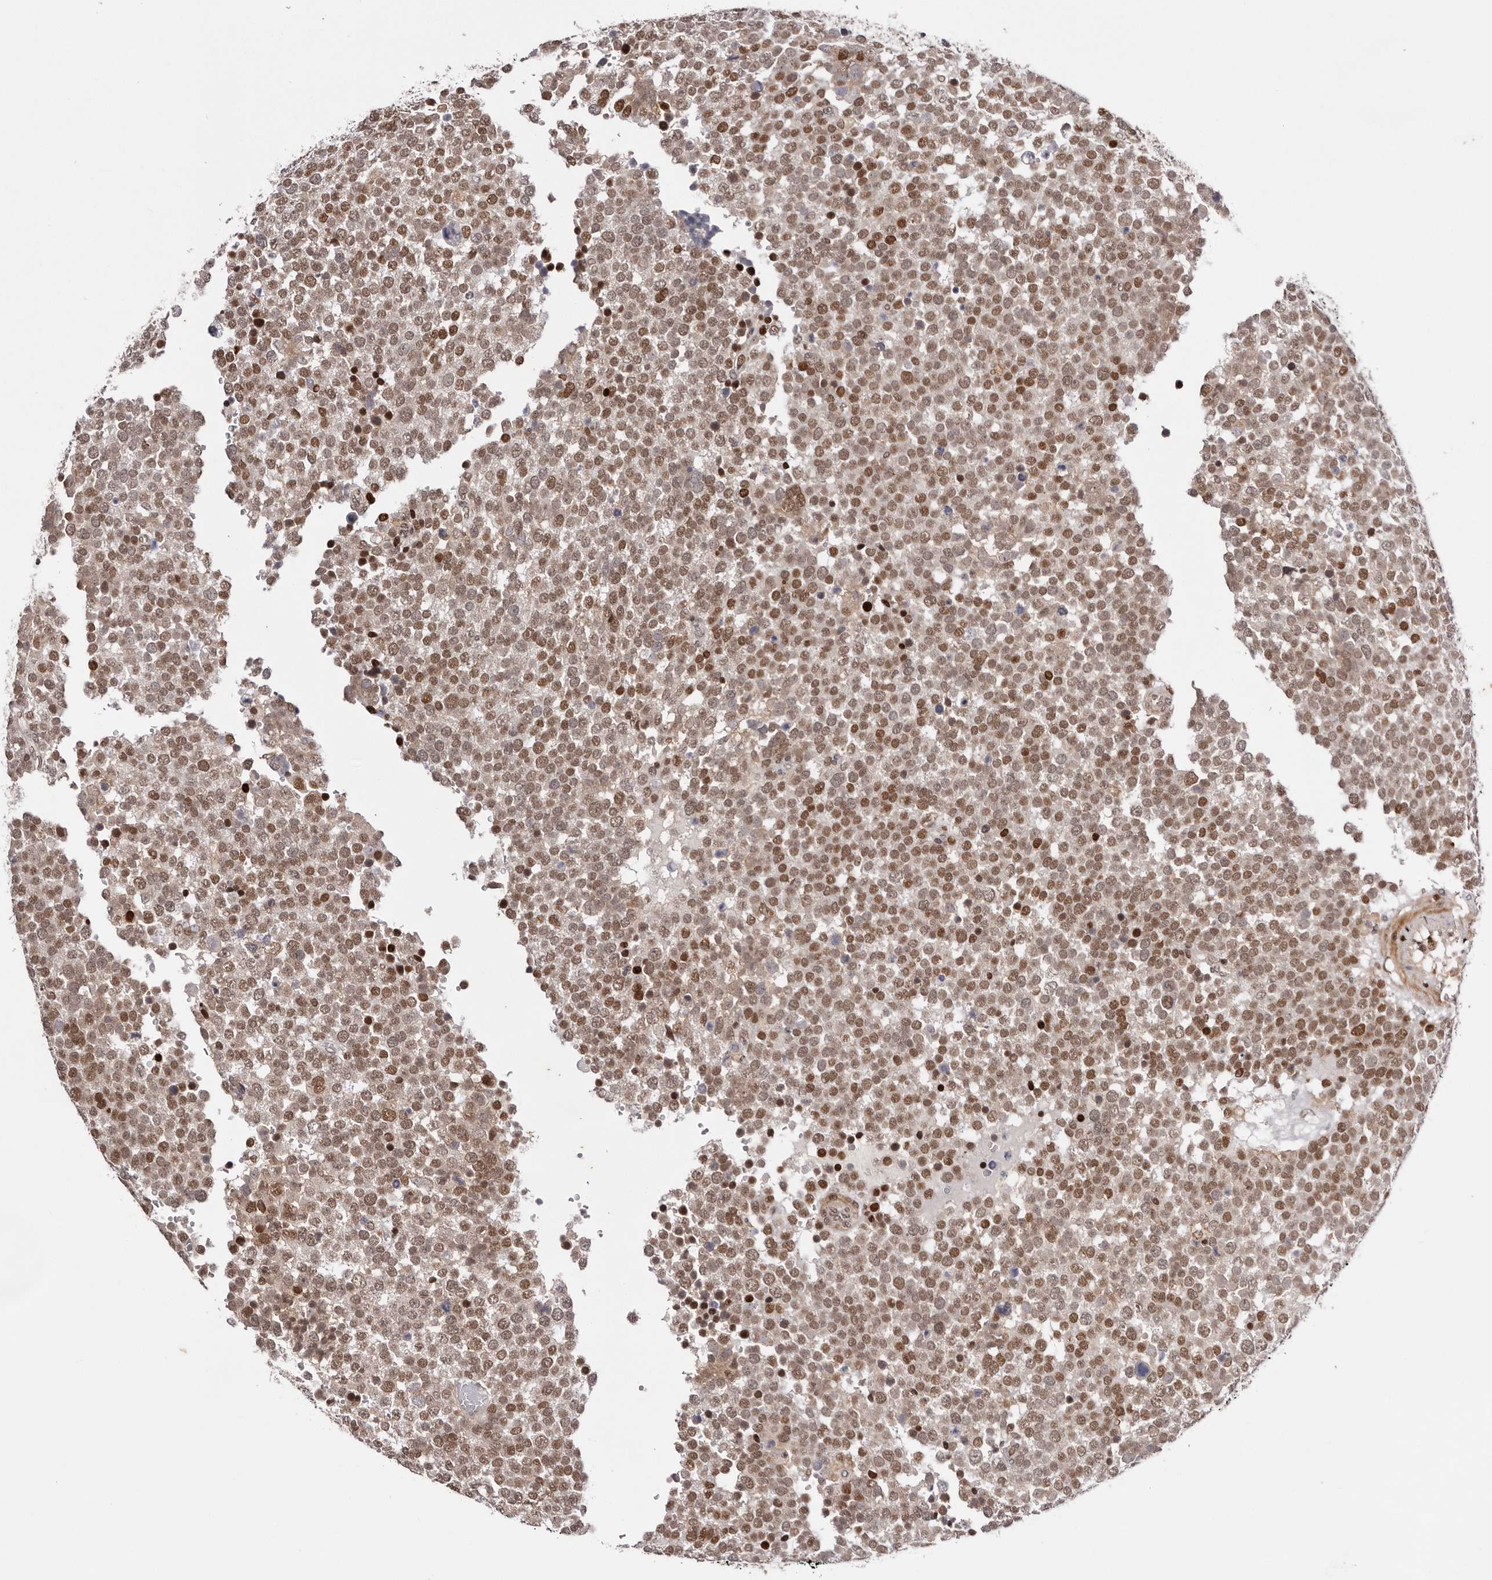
{"staining": {"intensity": "moderate", "quantity": ">75%", "location": "nuclear"}, "tissue": "testis cancer", "cell_type": "Tumor cells", "image_type": "cancer", "snomed": [{"axis": "morphology", "description": "Seminoma, NOS"}, {"axis": "topography", "description": "Testis"}], "caption": "Moderate nuclear expression is identified in about >75% of tumor cells in testis cancer (seminoma). (Brightfield microscopy of DAB IHC at high magnification).", "gene": "FBXO5", "patient": {"sex": "male", "age": 71}}